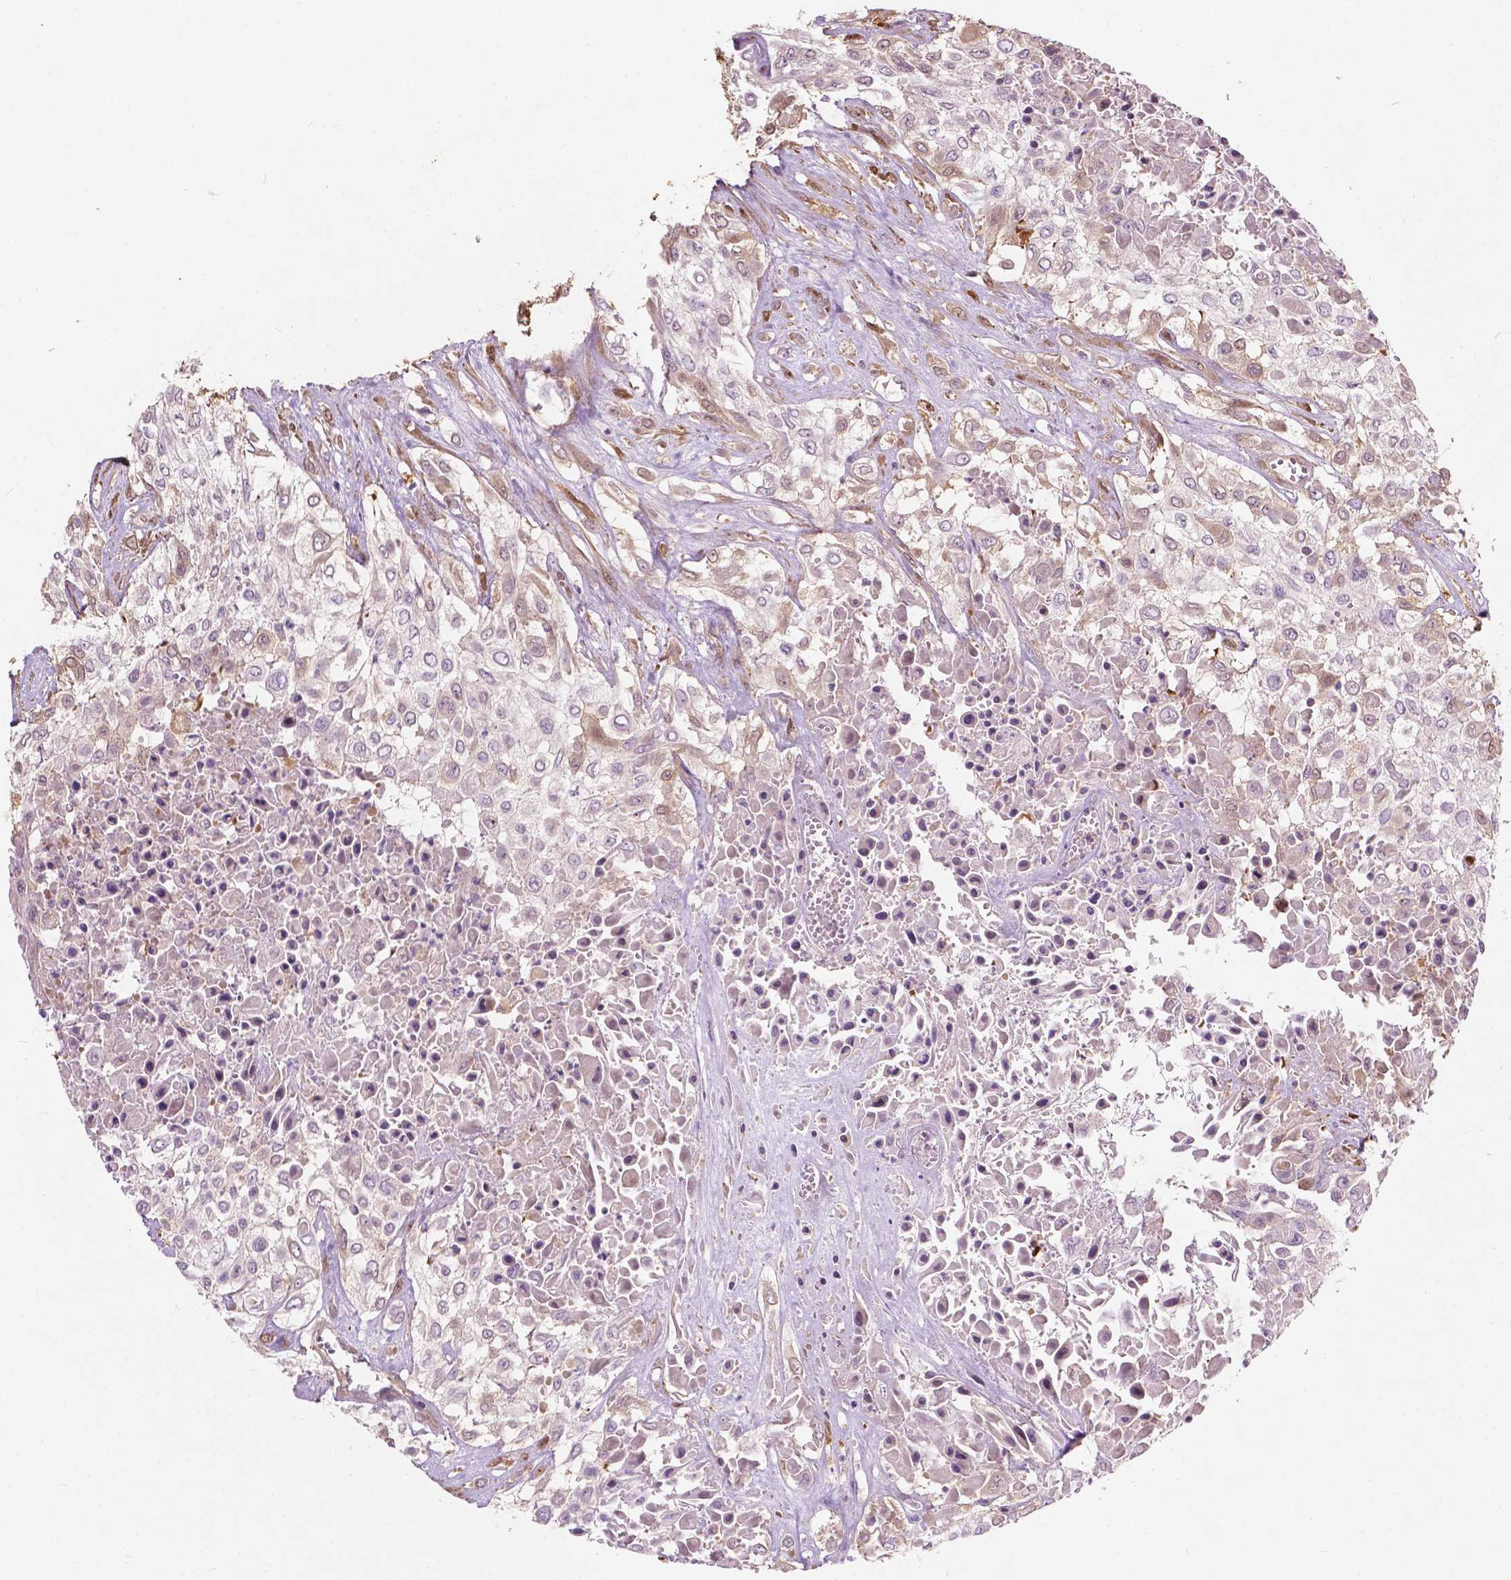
{"staining": {"intensity": "negative", "quantity": "none", "location": "none"}, "tissue": "urothelial cancer", "cell_type": "Tumor cells", "image_type": "cancer", "snomed": [{"axis": "morphology", "description": "Urothelial carcinoma, High grade"}, {"axis": "topography", "description": "Urinary bladder"}], "caption": "An immunohistochemistry (IHC) histopathology image of urothelial cancer is shown. There is no staining in tumor cells of urothelial cancer. (Brightfield microscopy of DAB IHC at high magnification).", "gene": "GPR37", "patient": {"sex": "male", "age": 57}}